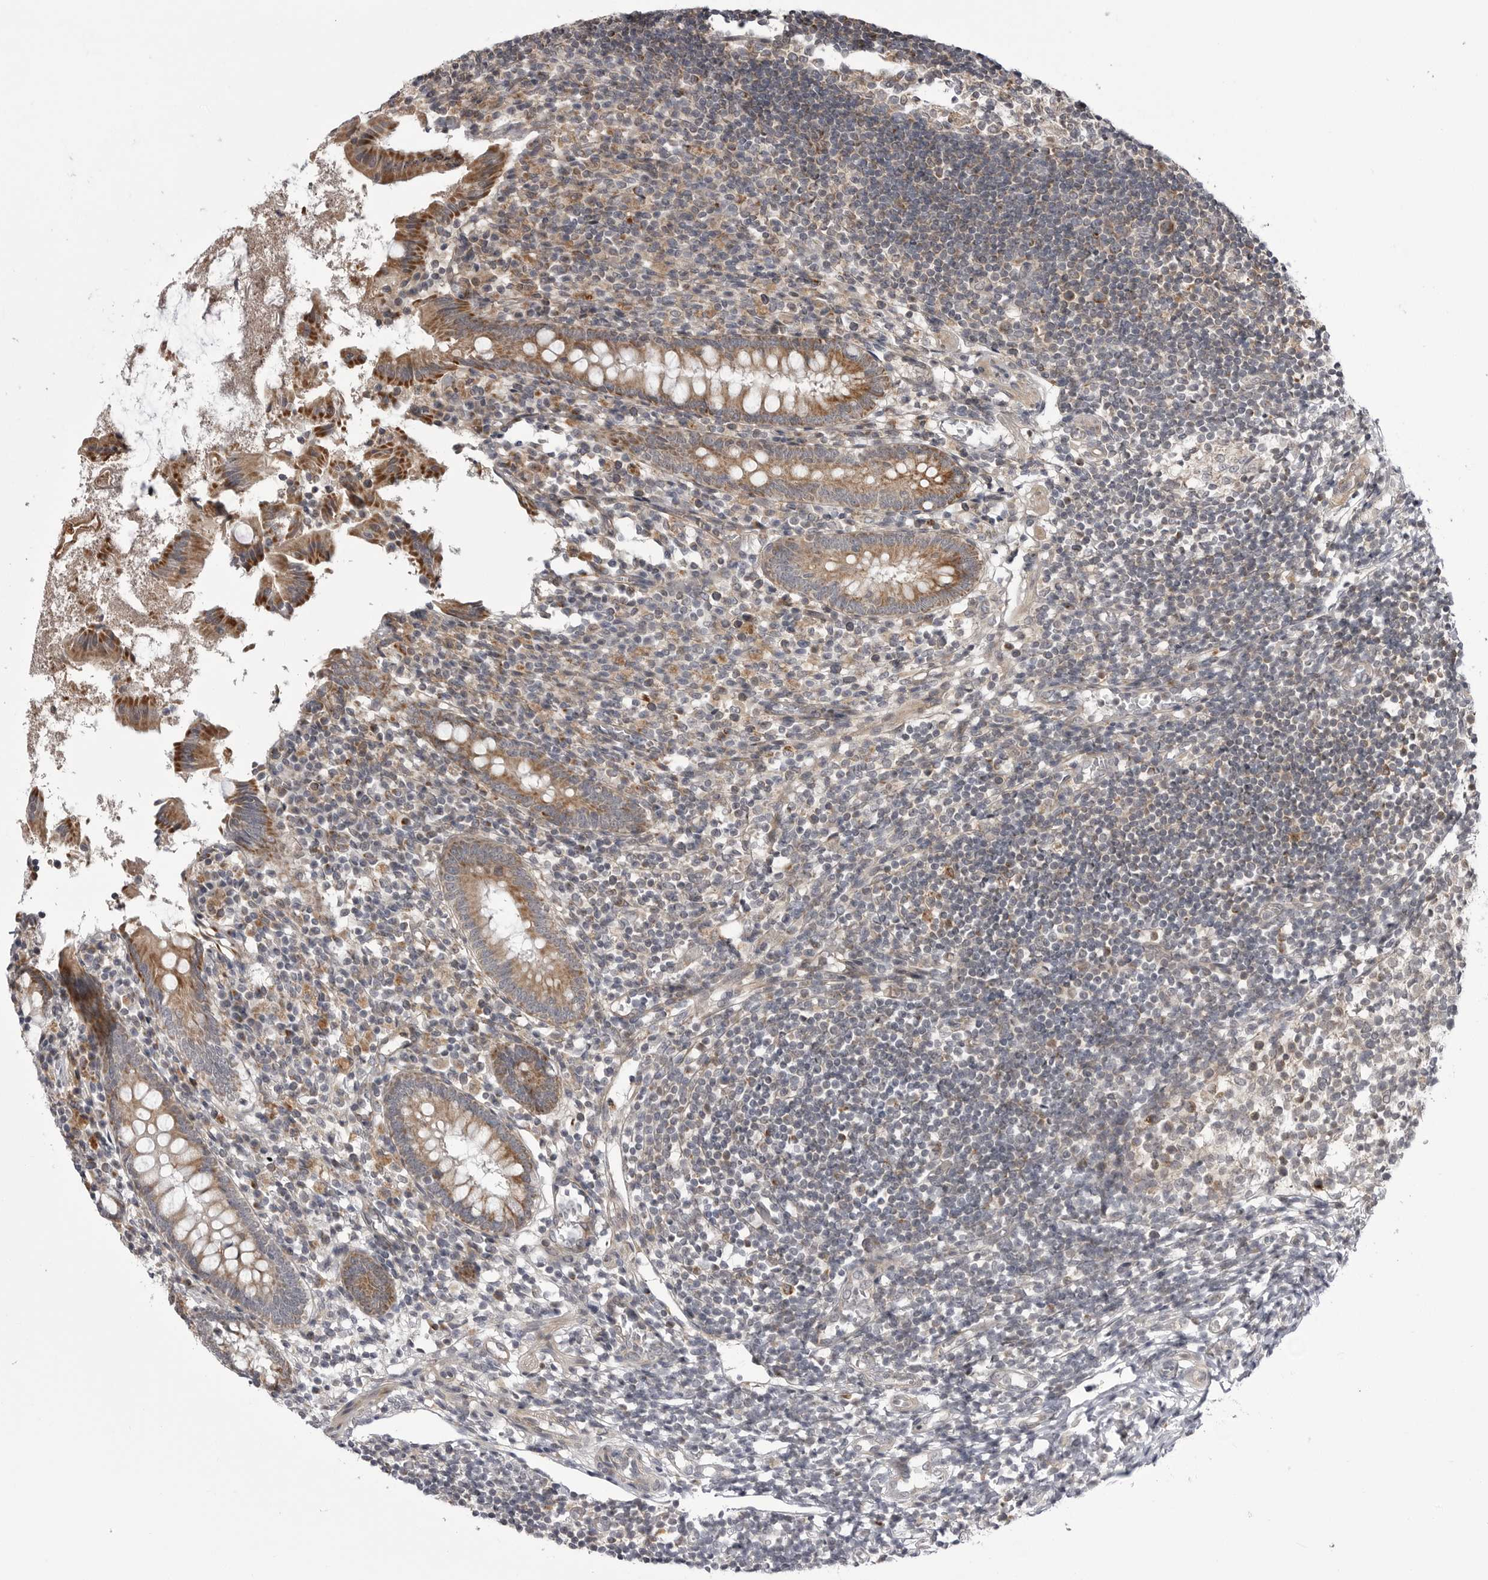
{"staining": {"intensity": "moderate", "quantity": ">75%", "location": "cytoplasmic/membranous"}, "tissue": "appendix", "cell_type": "Glandular cells", "image_type": "normal", "snomed": [{"axis": "morphology", "description": "Normal tissue, NOS"}, {"axis": "topography", "description": "Appendix"}], "caption": "High-magnification brightfield microscopy of unremarkable appendix stained with DAB (brown) and counterstained with hematoxylin (blue). glandular cells exhibit moderate cytoplasmic/membranous staining is present in about>75% of cells. The protein of interest is shown in brown color, while the nuclei are stained blue.", "gene": "CCDC18", "patient": {"sex": "female", "age": 17}}